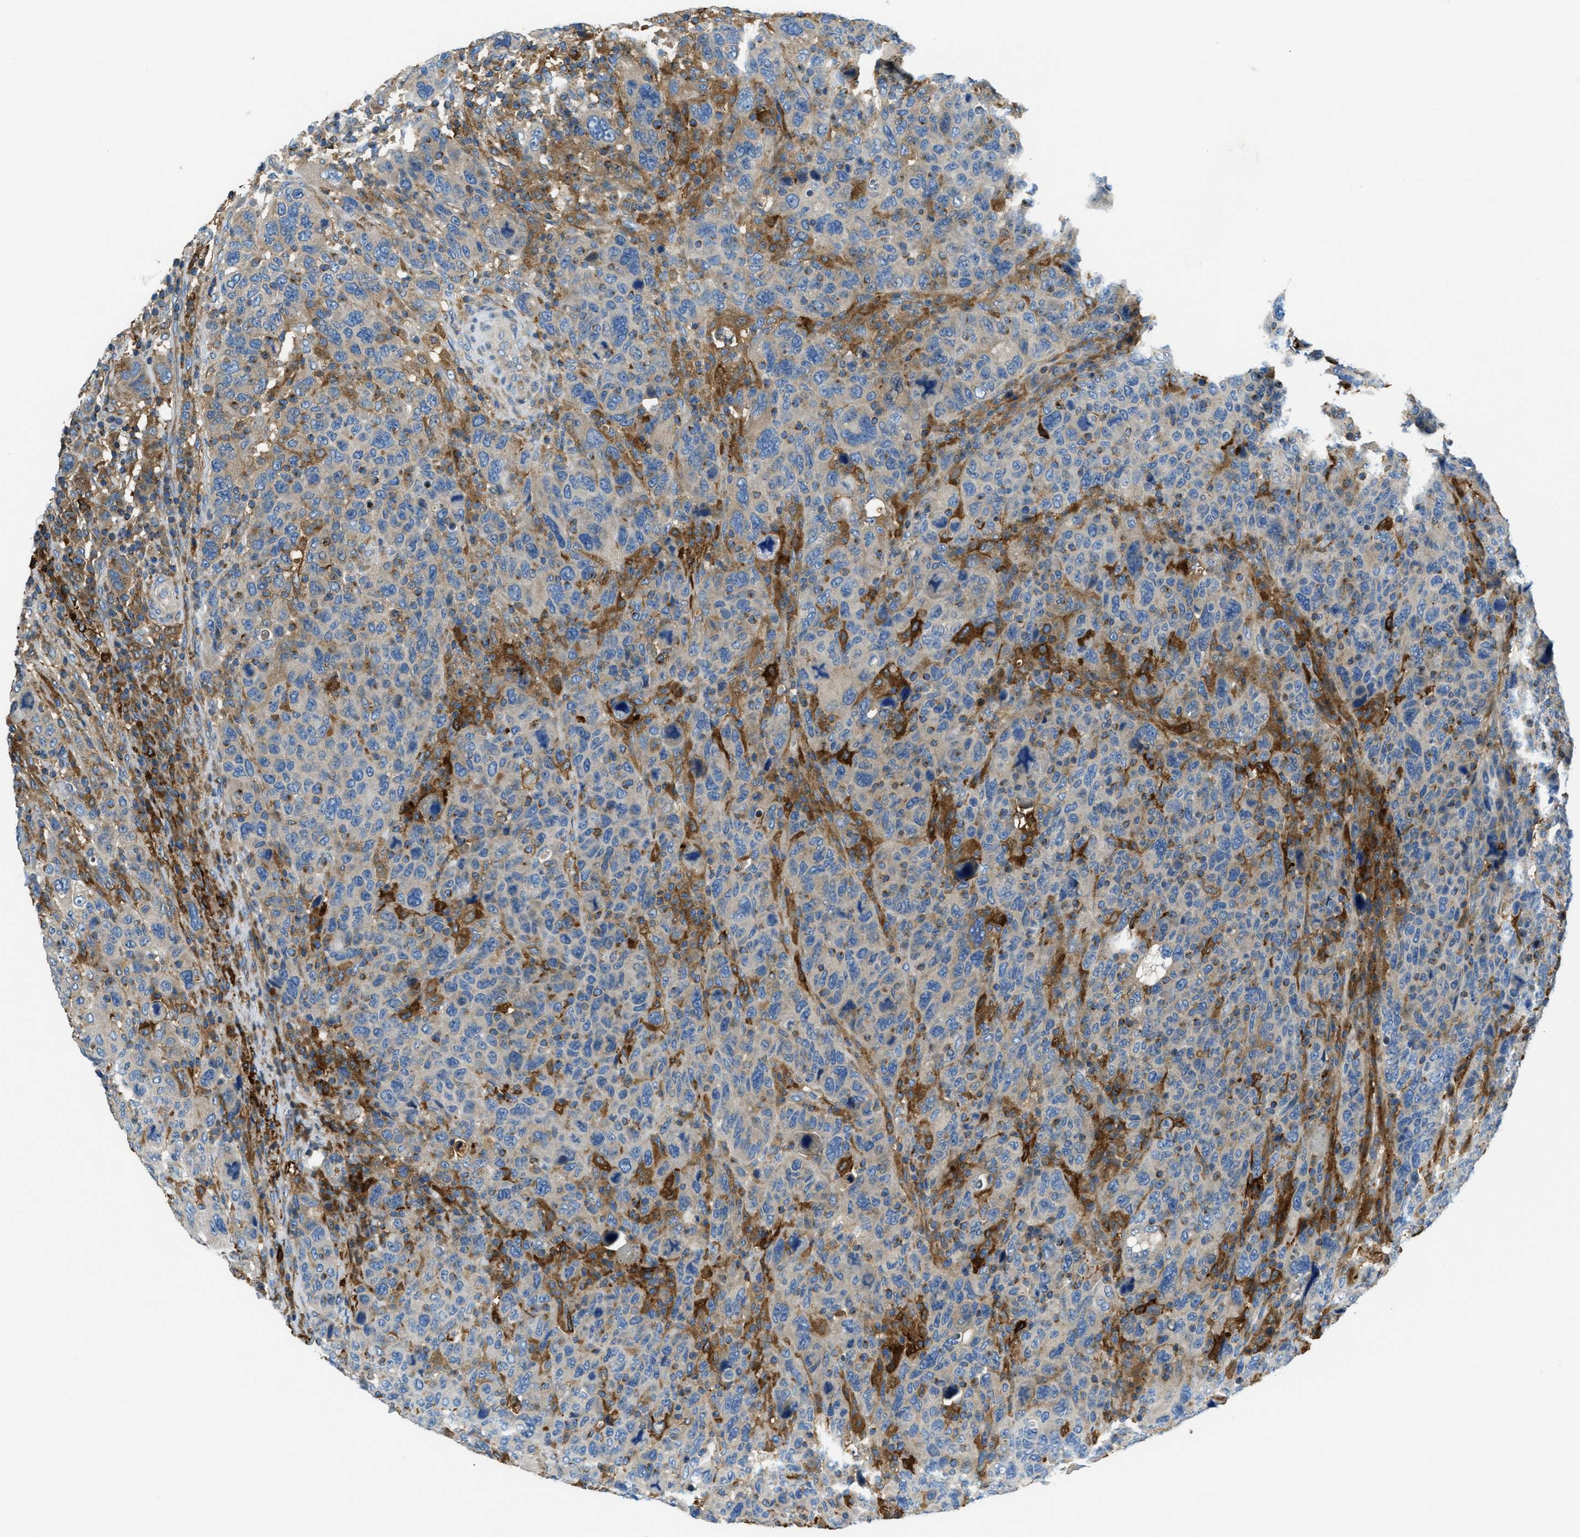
{"staining": {"intensity": "weak", "quantity": "25%-75%", "location": "cytoplasmic/membranous"}, "tissue": "breast cancer", "cell_type": "Tumor cells", "image_type": "cancer", "snomed": [{"axis": "morphology", "description": "Duct carcinoma"}, {"axis": "topography", "description": "Breast"}], "caption": "Human breast cancer (invasive ductal carcinoma) stained for a protein (brown) shows weak cytoplasmic/membranous positive positivity in approximately 25%-75% of tumor cells.", "gene": "RFFL", "patient": {"sex": "female", "age": 37}}